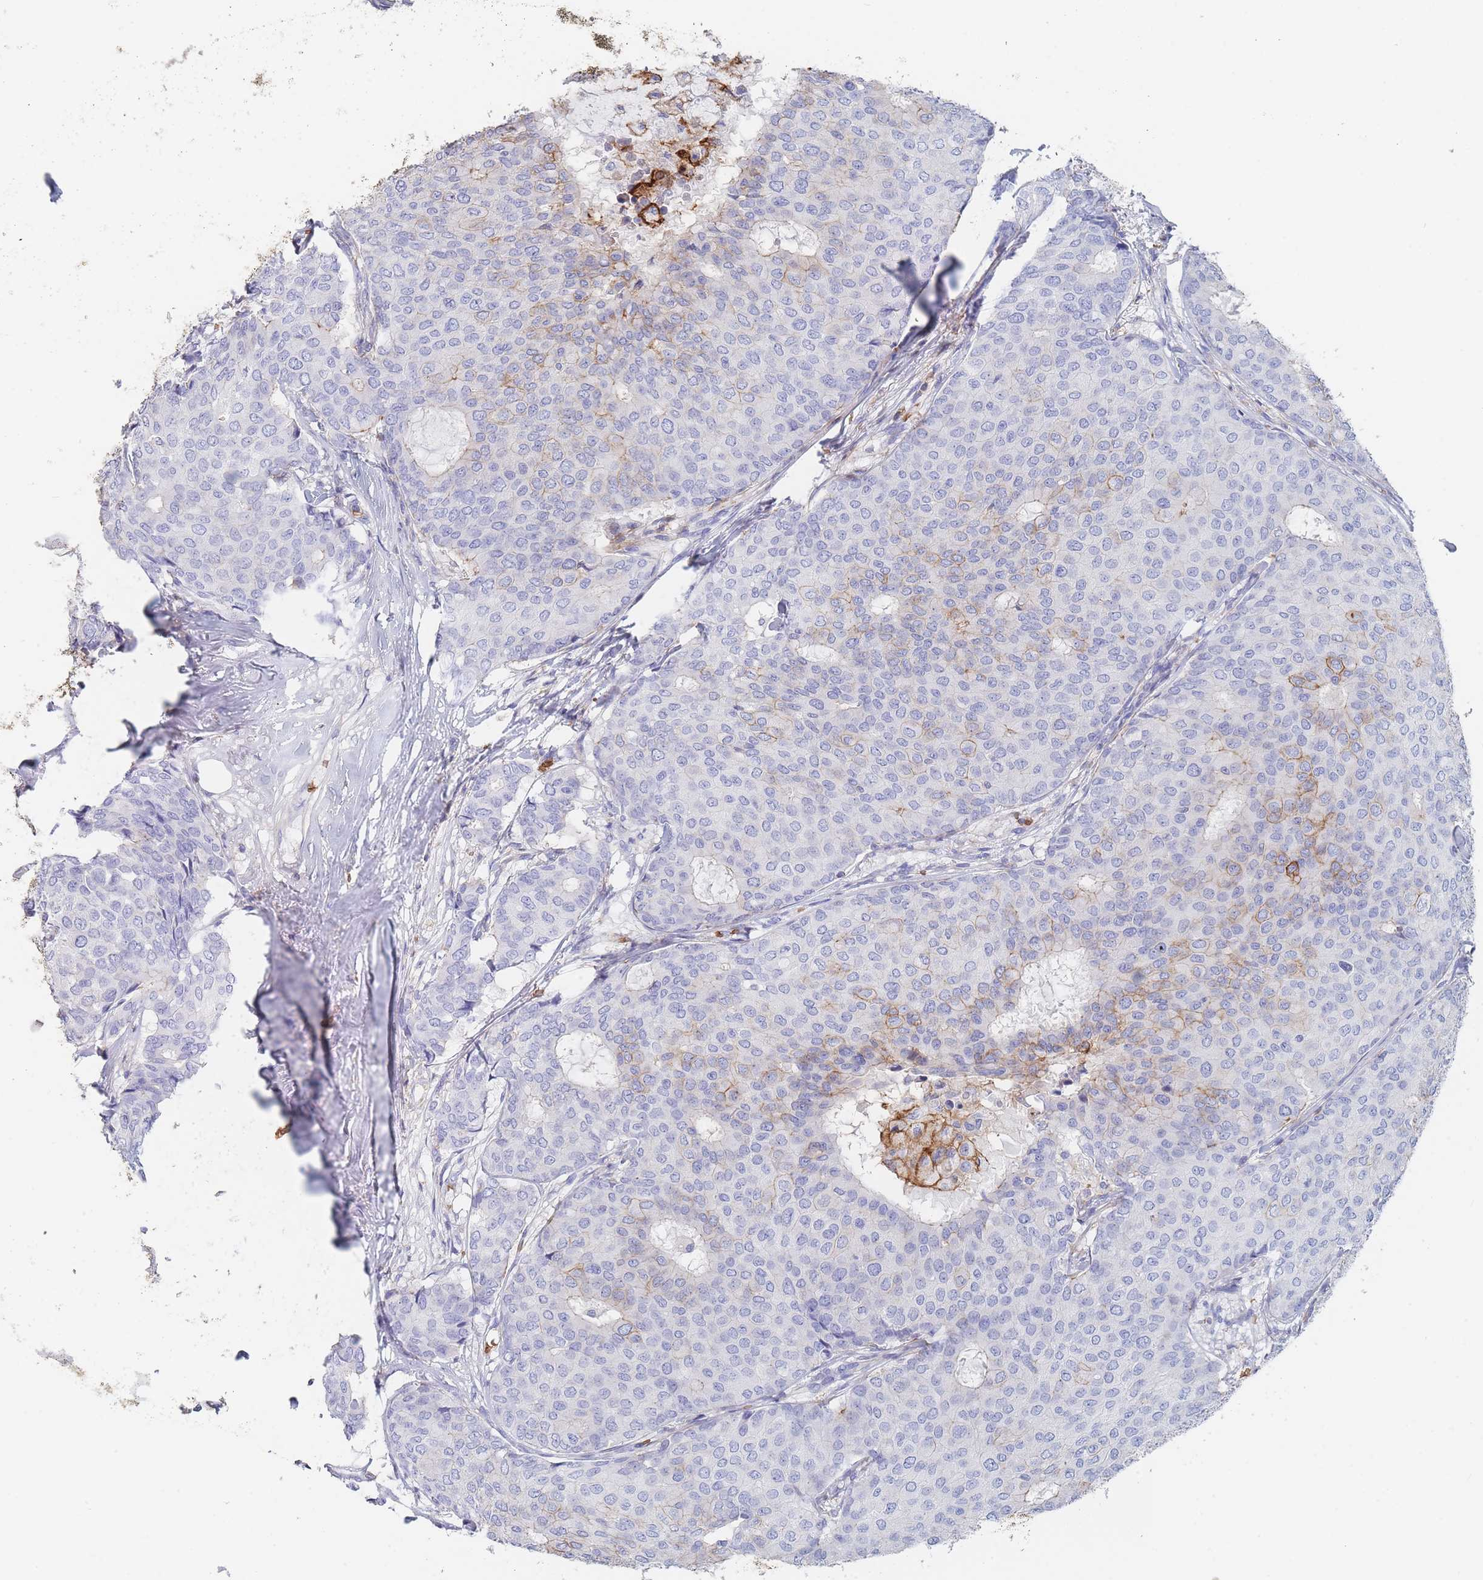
{"staining": {"intensity": "weak", "quantity": "<25%", "location": "cytoplasmic/membranous"}, "tissue": "breast cancer", "cell_type": "Tumor cells", "image_type": "cancer", "snomed": [{"axis": "morphology", "description": "Duct carcinoma"}, {"axis": "topography", "description": "Breast"}], "caption": "The micrograph displays no significant positivity in tumor cells of breast intraductal carcinoma.", "gene": "SLC2A1", "patient": {"sex": "female", "age": 75}}